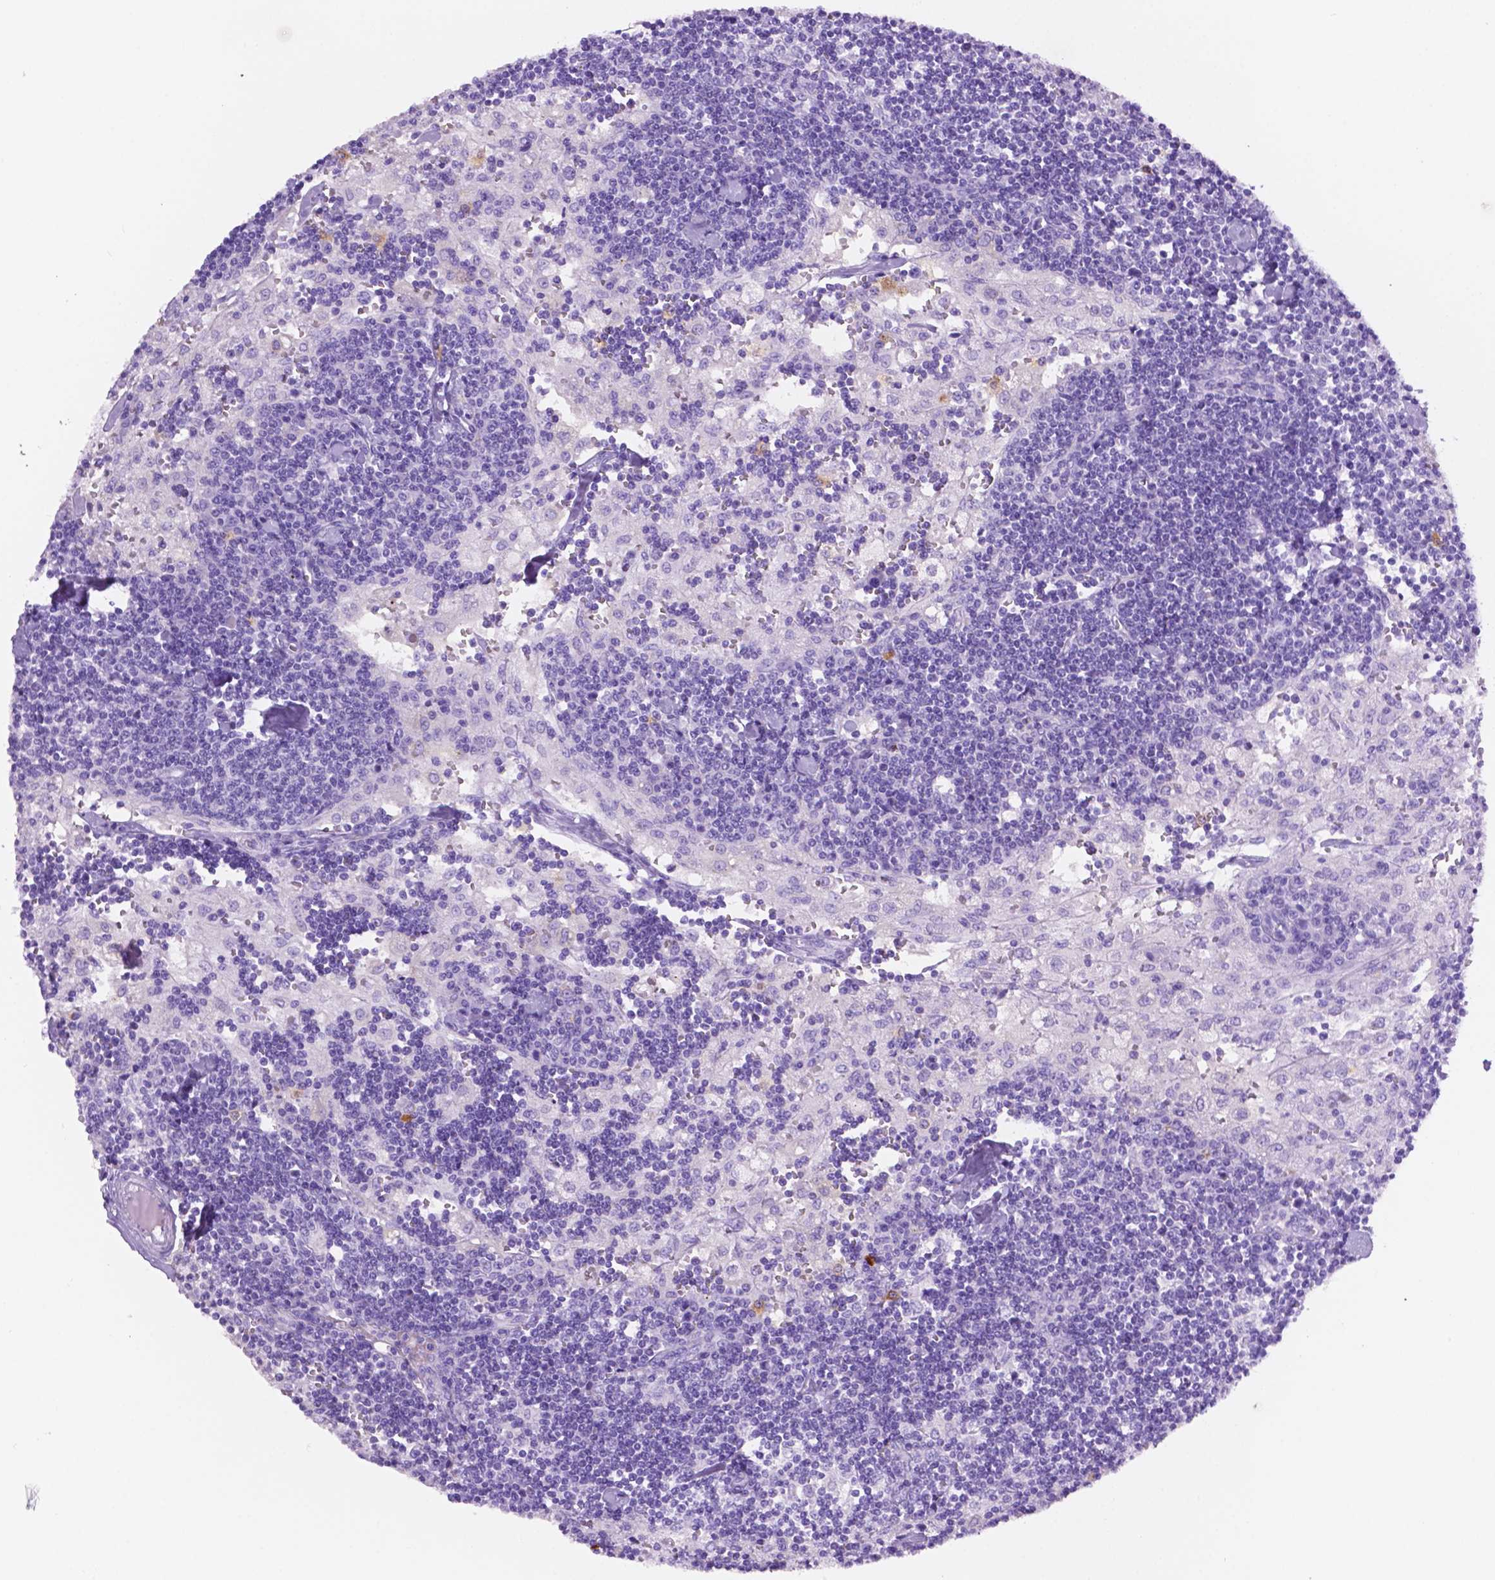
{"staining": {"intensity": "negative", "quantity": "none", "location": "none"}, "tissue": "lymph node", "cell_type": "Germinal center cells", "image_type": "normal", "snomed": [{"axis": "morphology", "description": "Normal tissue, NOS"}, {"axis": "topography", "description": "Lymph node"}], "caption": "The histopathology image displays no significant positivity in germinal center cells of lymph node. (DAB (3,3'-diaminobenzidine) IHC, high magnification).", "gene": "FOXB2", "patient": {"sex": "male", "age": 55}}